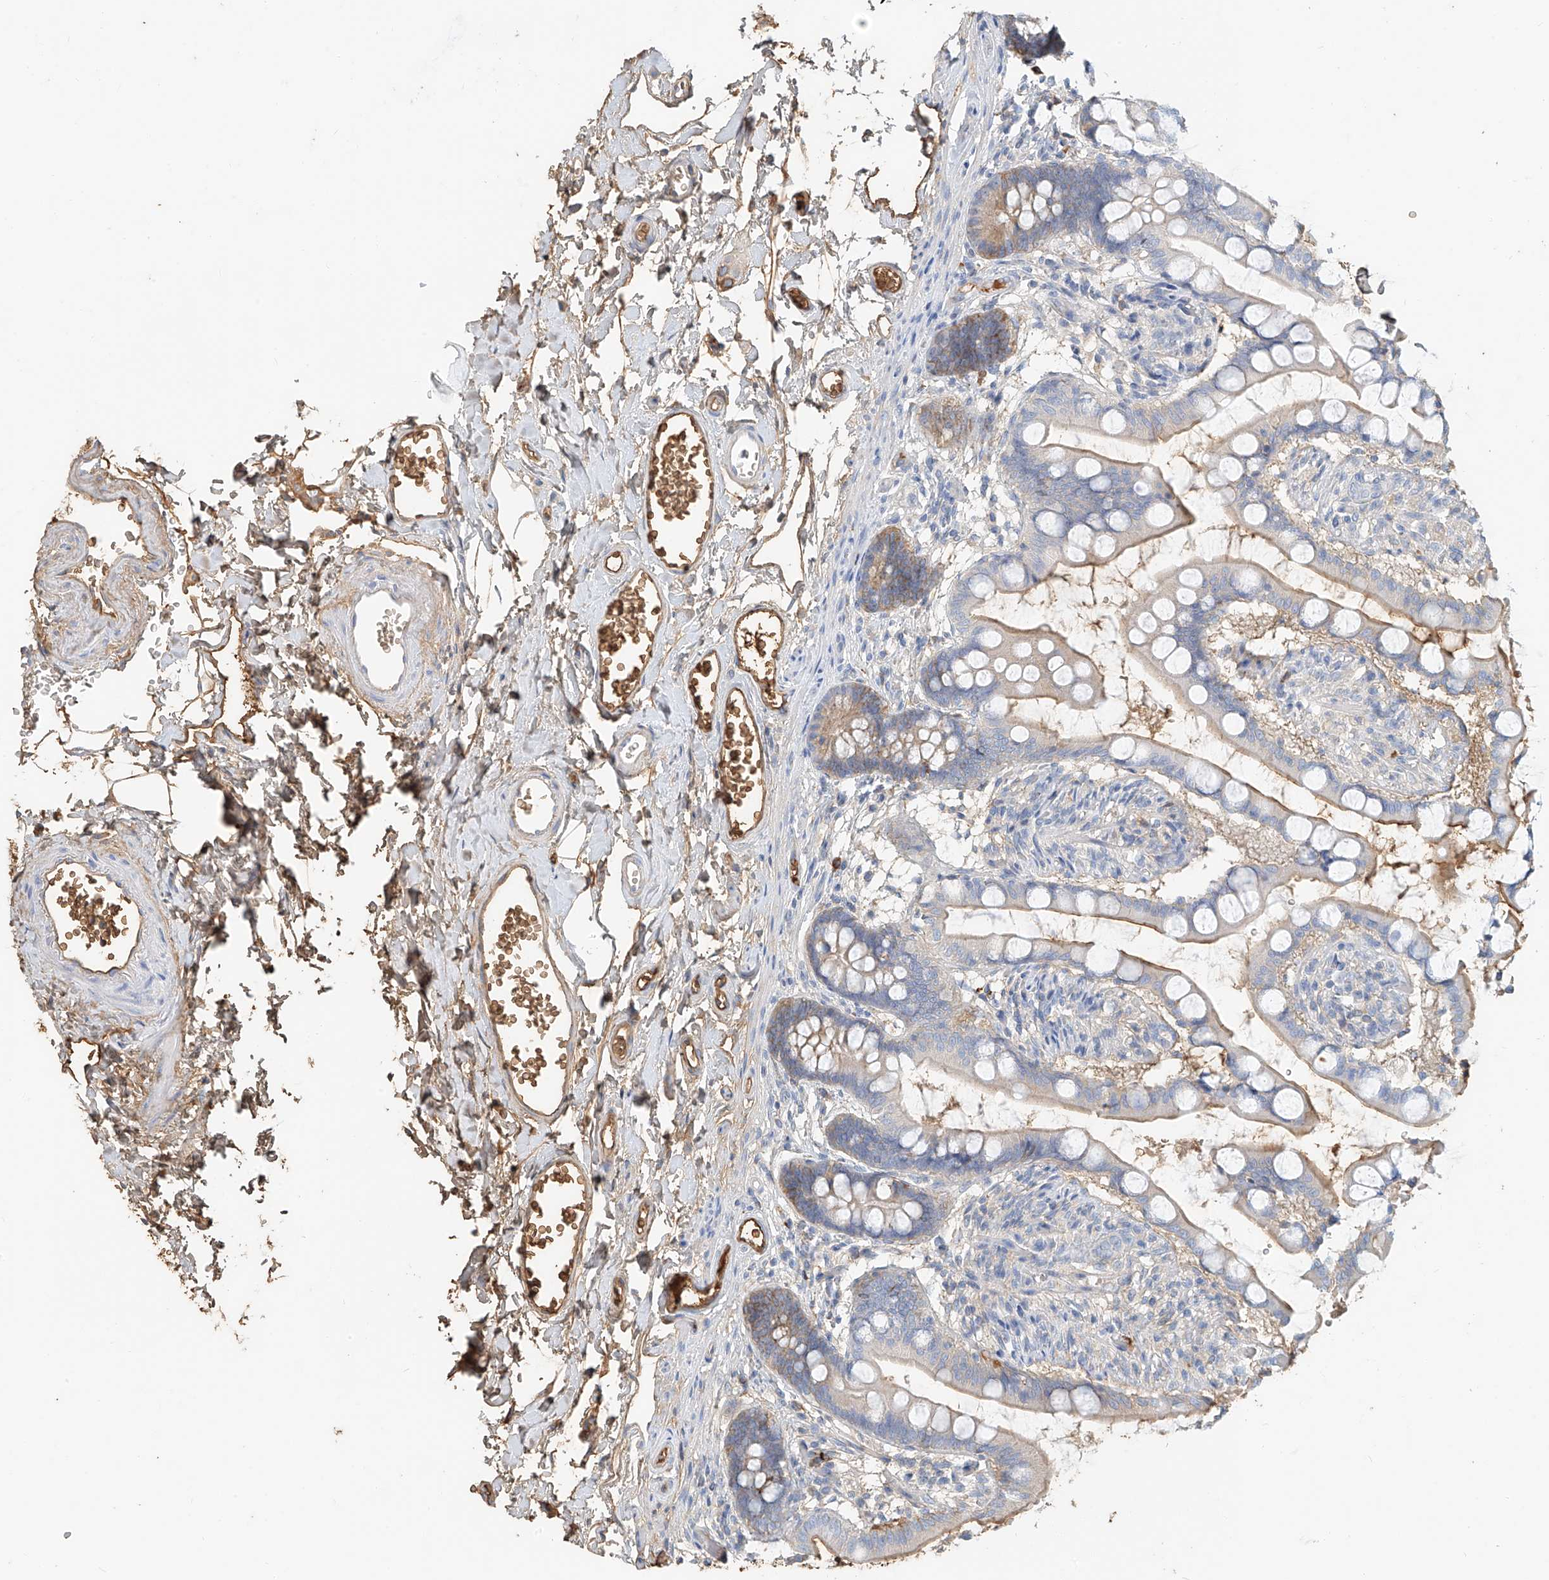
{"staining": {"intensity": "moderate", "quantity": "25%-75%", "location": "cytoplasmic/membranous"}, "tissue": "small intestine", "cell_type": "Glandular cells", "image_type": "normal", "snomed": [{"axis": "morphology", "description": "Normal tissue, NOS"}, {"axis": "topography", "description": "Small intestine"}], "caption": "Immunohistochemical staining of benign small intestine demonstrates 25%-75% levels of moderate cytoplasmic/membranous protein positivity in about 25%-75% of glandular cells. Immunohistochemistry stains the protein in brown and the nuclei are stained blue.", "gene": "ZFP30", "patient": {"sex": "male", "age": 52}}